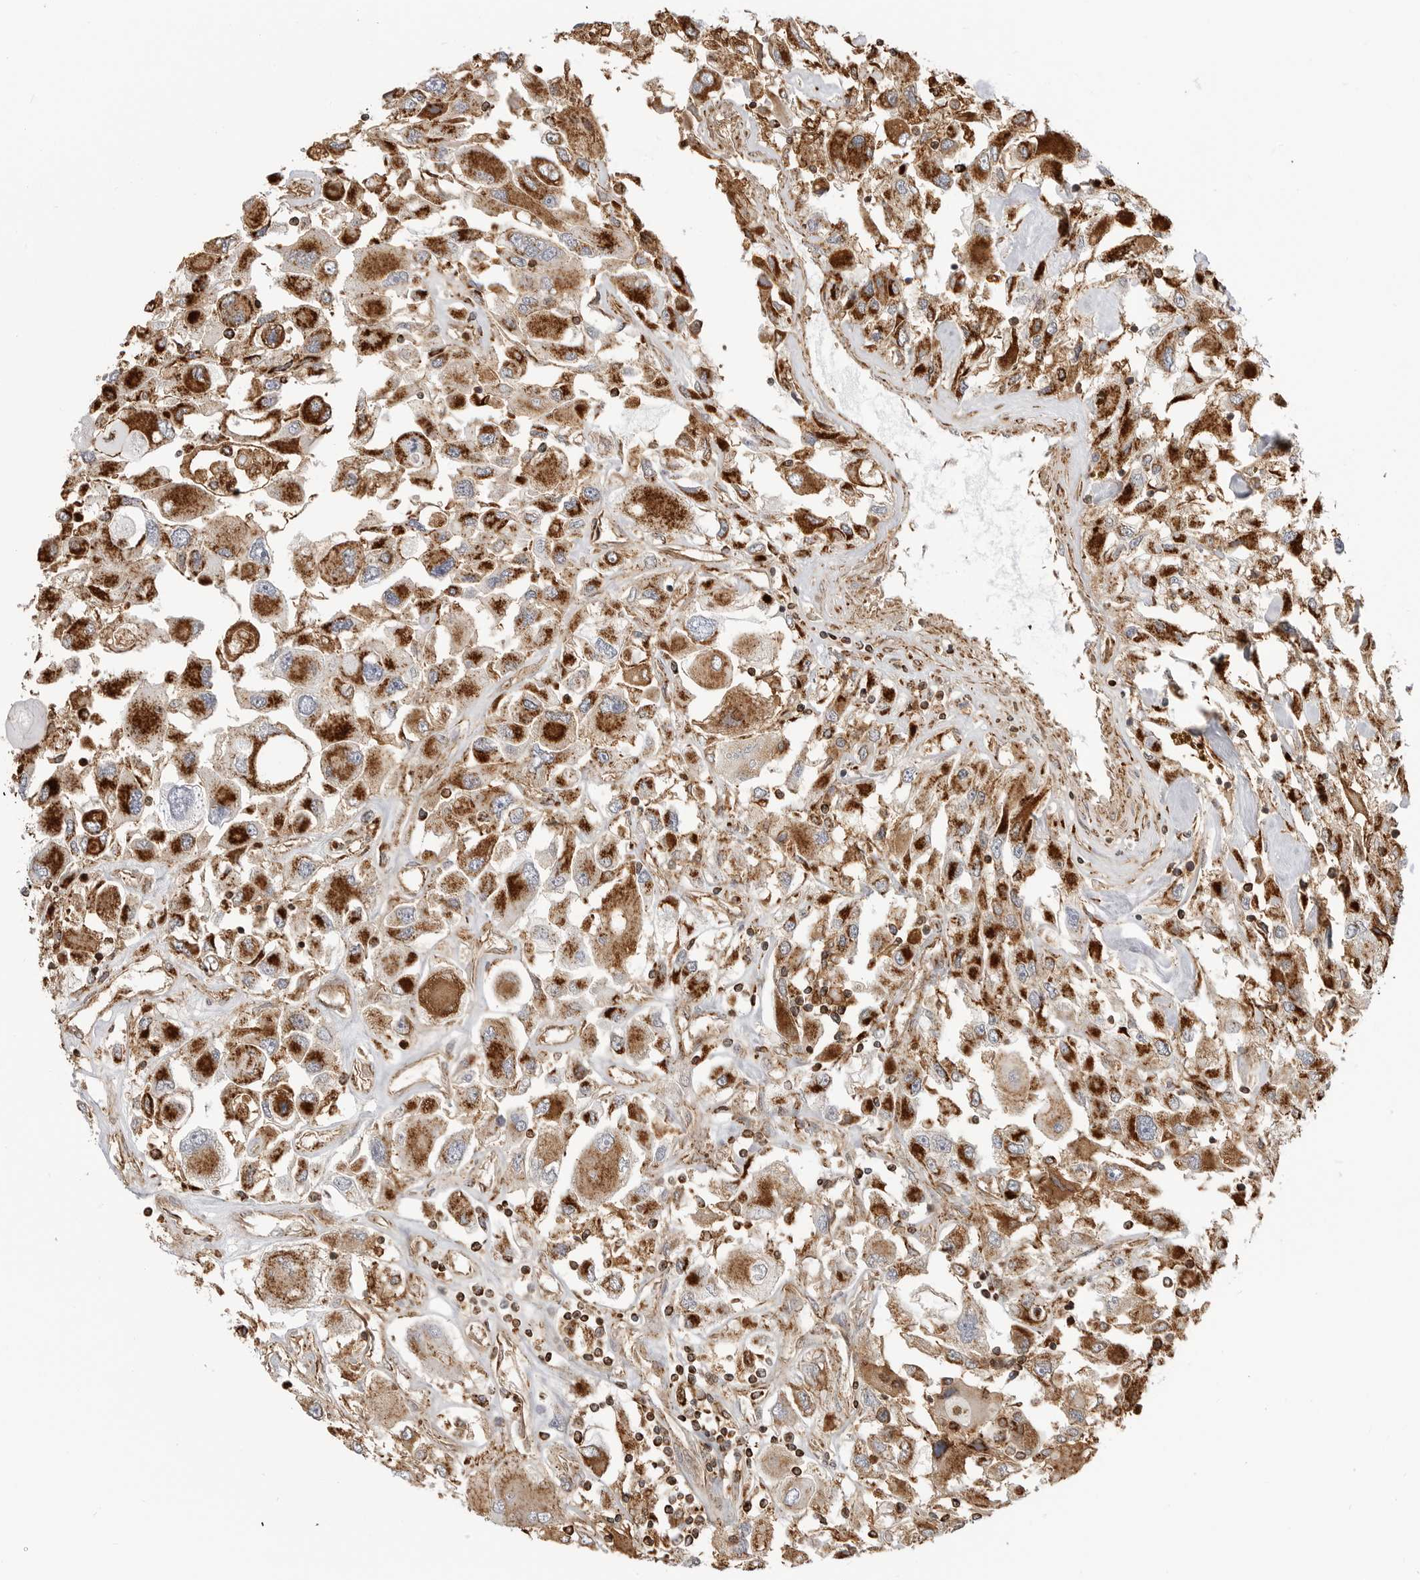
{"staining": {"intensity": "moderate", "quantity": ">75%", "location": "cytoplasmic/membranous"}, "tissue": "renal cancer", "cell_type": "Tumor cells", "image_type": "cancer", "snomed": [{"axis": "morphology", "description": "Adenocarcinoma, NOS"}, {"axis": "topography", "description": "Kidney"}], "caption": "Brown immunohistochemical staining in renal cancer reveals moderate cytoplasmic/membranous positivity in approximately >75% of tumor cells. Using DAB (3,3'-diaminobenzidine) (brown) and hematoxylin (blue) stains, captured at high magnification using brightfield microscopy.", "gene": "ANXA11", "patient": {"sex": "female", "age": 52}}